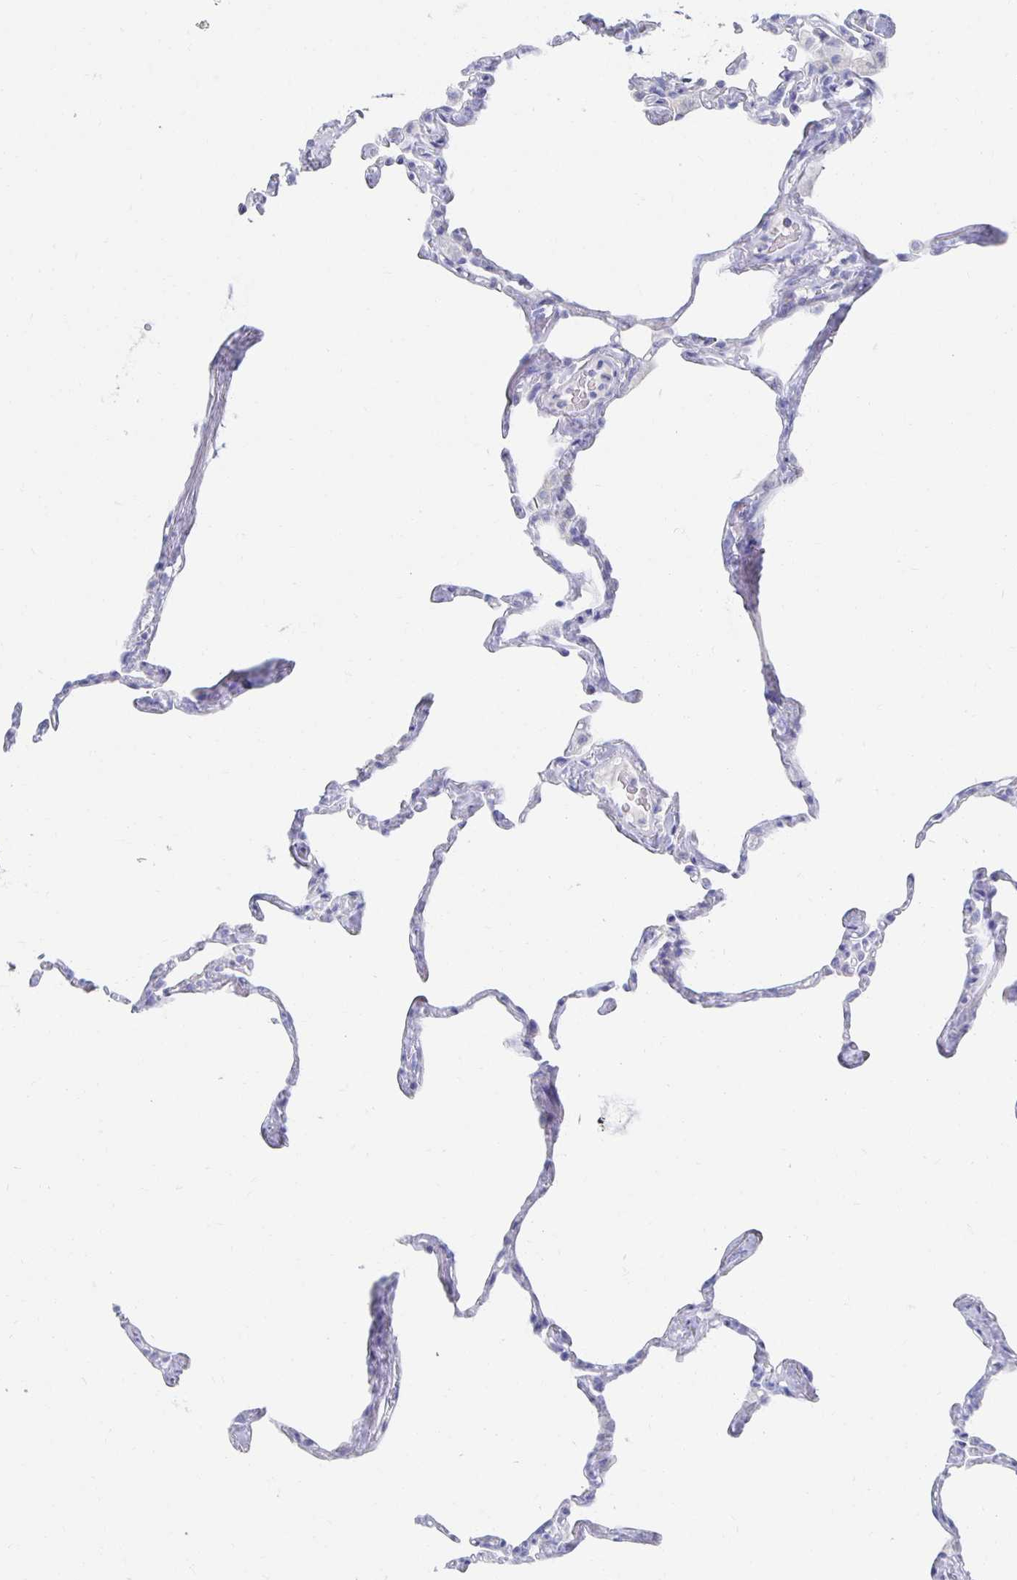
{"staining": {"intensity": "negative", "quantity": "none", "location": "none"}, "tissue": "lung", "cell_type": "Alveolar cells", "image_type": "normal", "snomed": [{"axis": "morphology", "description": "Normal tissue, NOS"}, {"axis": "topography", "description": "Lung"}], "caption": "Immunohistochemical staining of benign human lung demonstrates no significant positivity in alveolar cells. The staining is performed using DAB brown chromogen with nuclei counter-stained in using hematoxylin.", "gene": "PRDM7", "patient": {"sex": "male", "age": 65}}